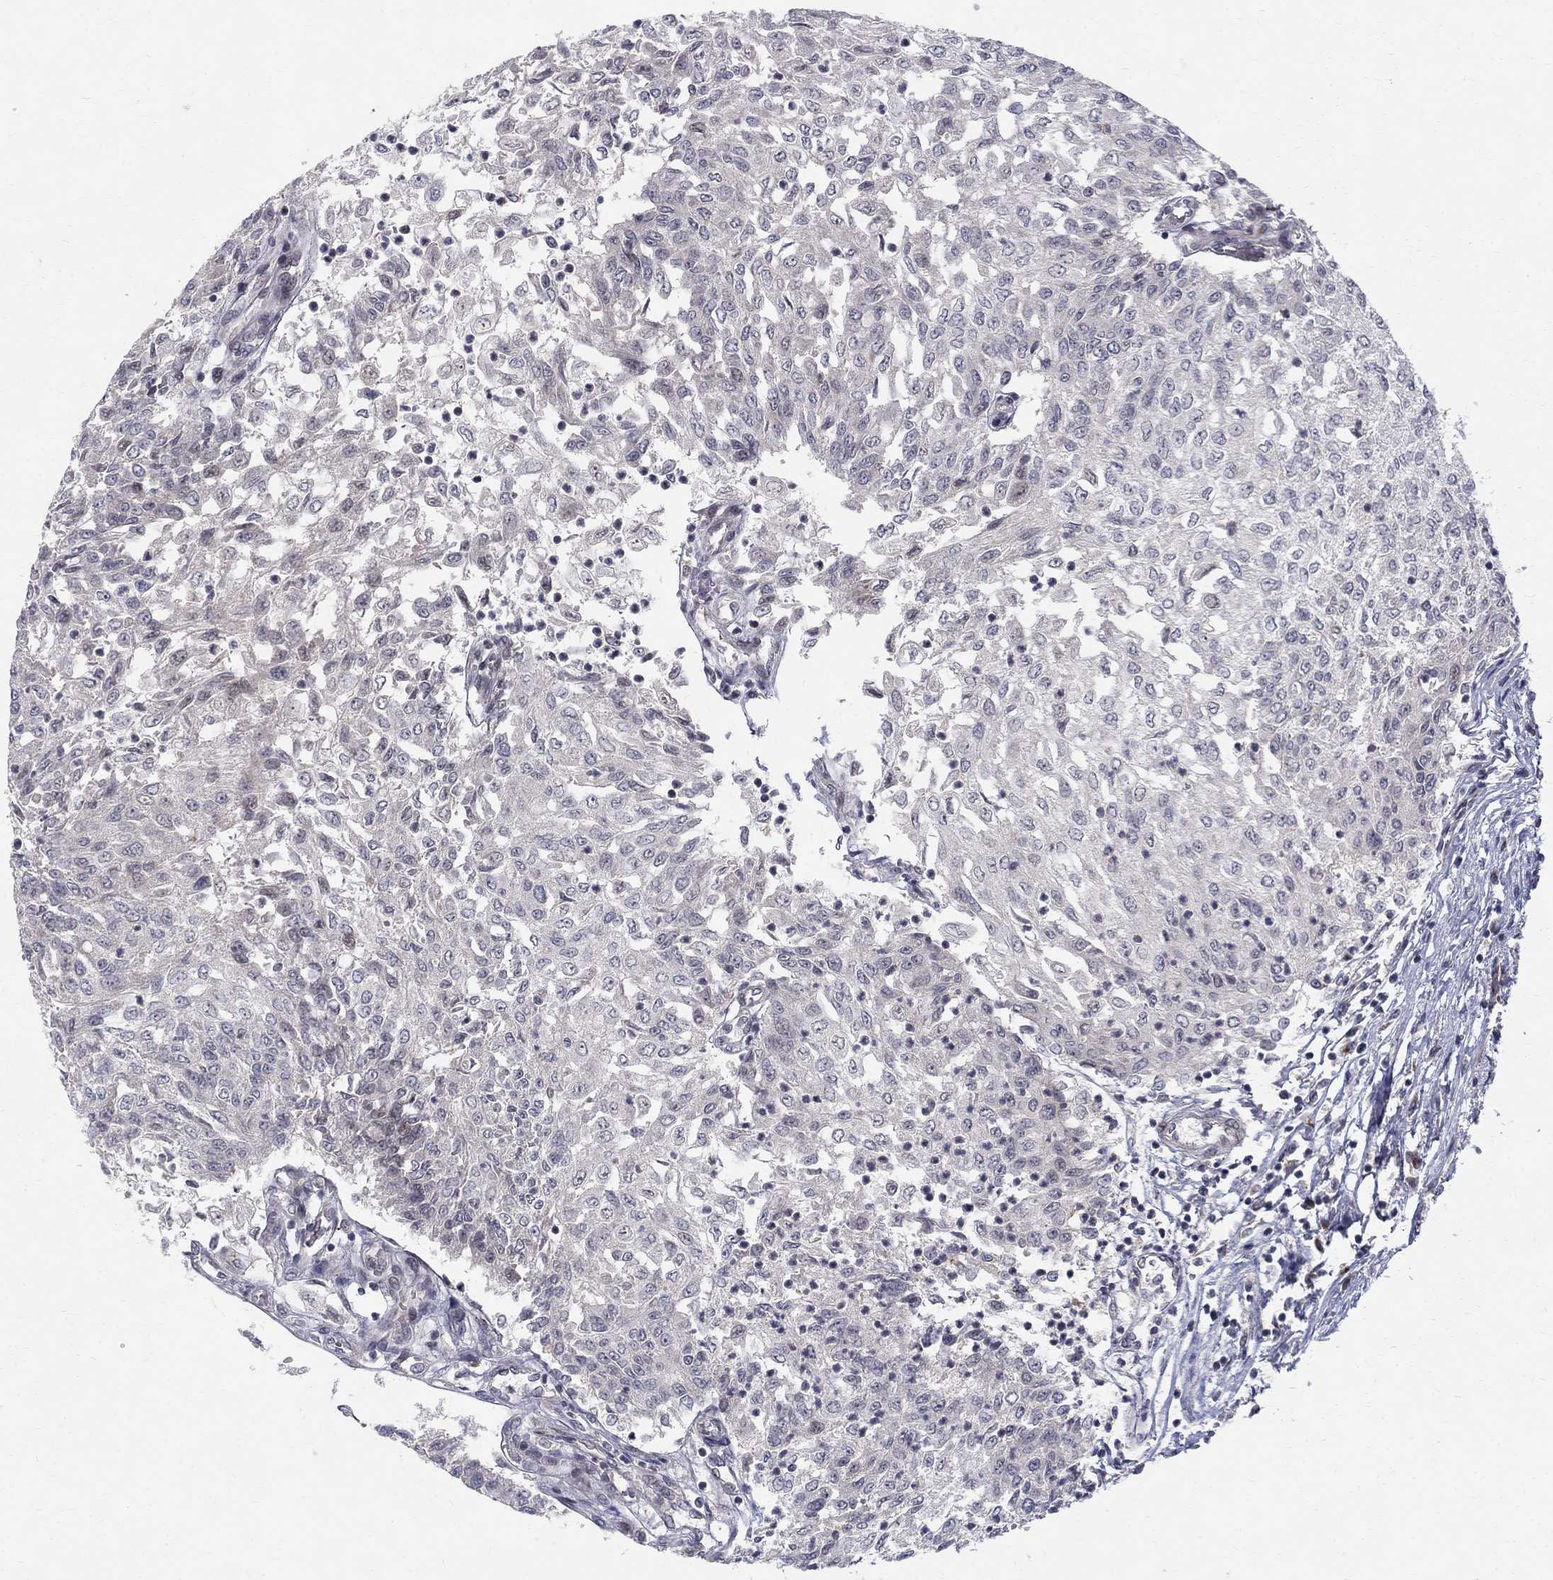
{"staining": {"intensity": "weak", "quantity": "<25%", "location": "cytoplasmic/membranous"}, "tissue": "urothelial cancer", "cell_type": "Tumor cells", "image_type": "cancer", "snomed": [{"axis": "morphology", "description": "Urothelial carcinoma, Low grade"}, {"axis": "topography", "description": "Urinary bladder"}], "caption": "Low-grade urothelial carcinoma was stained to show a protein in brown. There is no significant positivity in tumor cells.", "gene": "WDR19", "patient": {"sex": "male", "age": 78}}